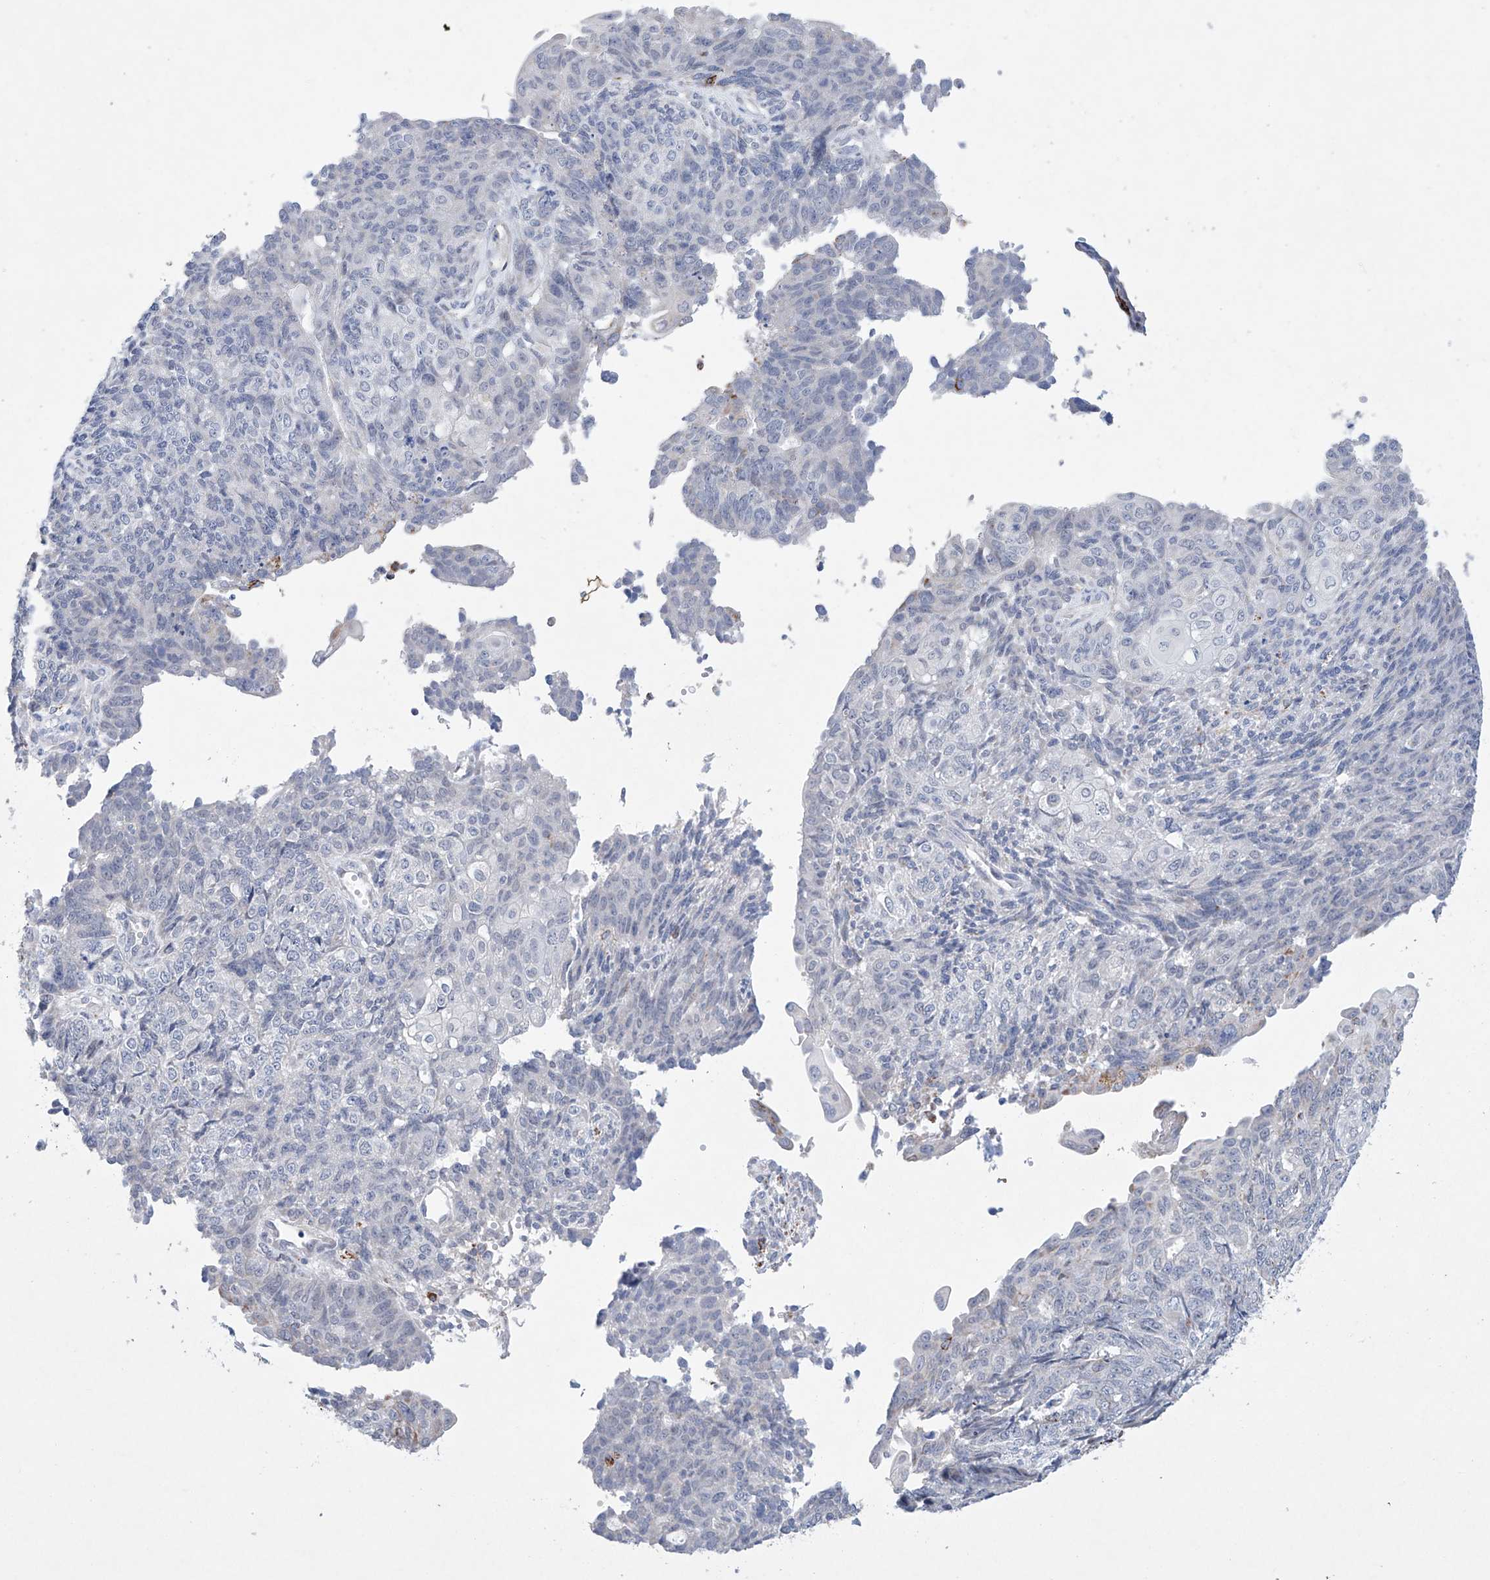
{"staining": {"intensity": "negative", "quantity": "none", "location": "none"}, "tissue": "endometrial cancer", "cell_type": "Tumor cells", "image_type": "cancer", "snomed": [{"axis": "morphology", "description": "Adenocarcinoma, NOS"}, {"axis": "topography", "description": "Endometrium"}], "caption": "High power microscopy photomicrograph of an immunohistochemistry photomicrograph of adenocarcinoma (endometrial), revealing no significant positivity in tumor cells.", "gene": "NRROS", "patient": {"sex": "female", "age": 32}}